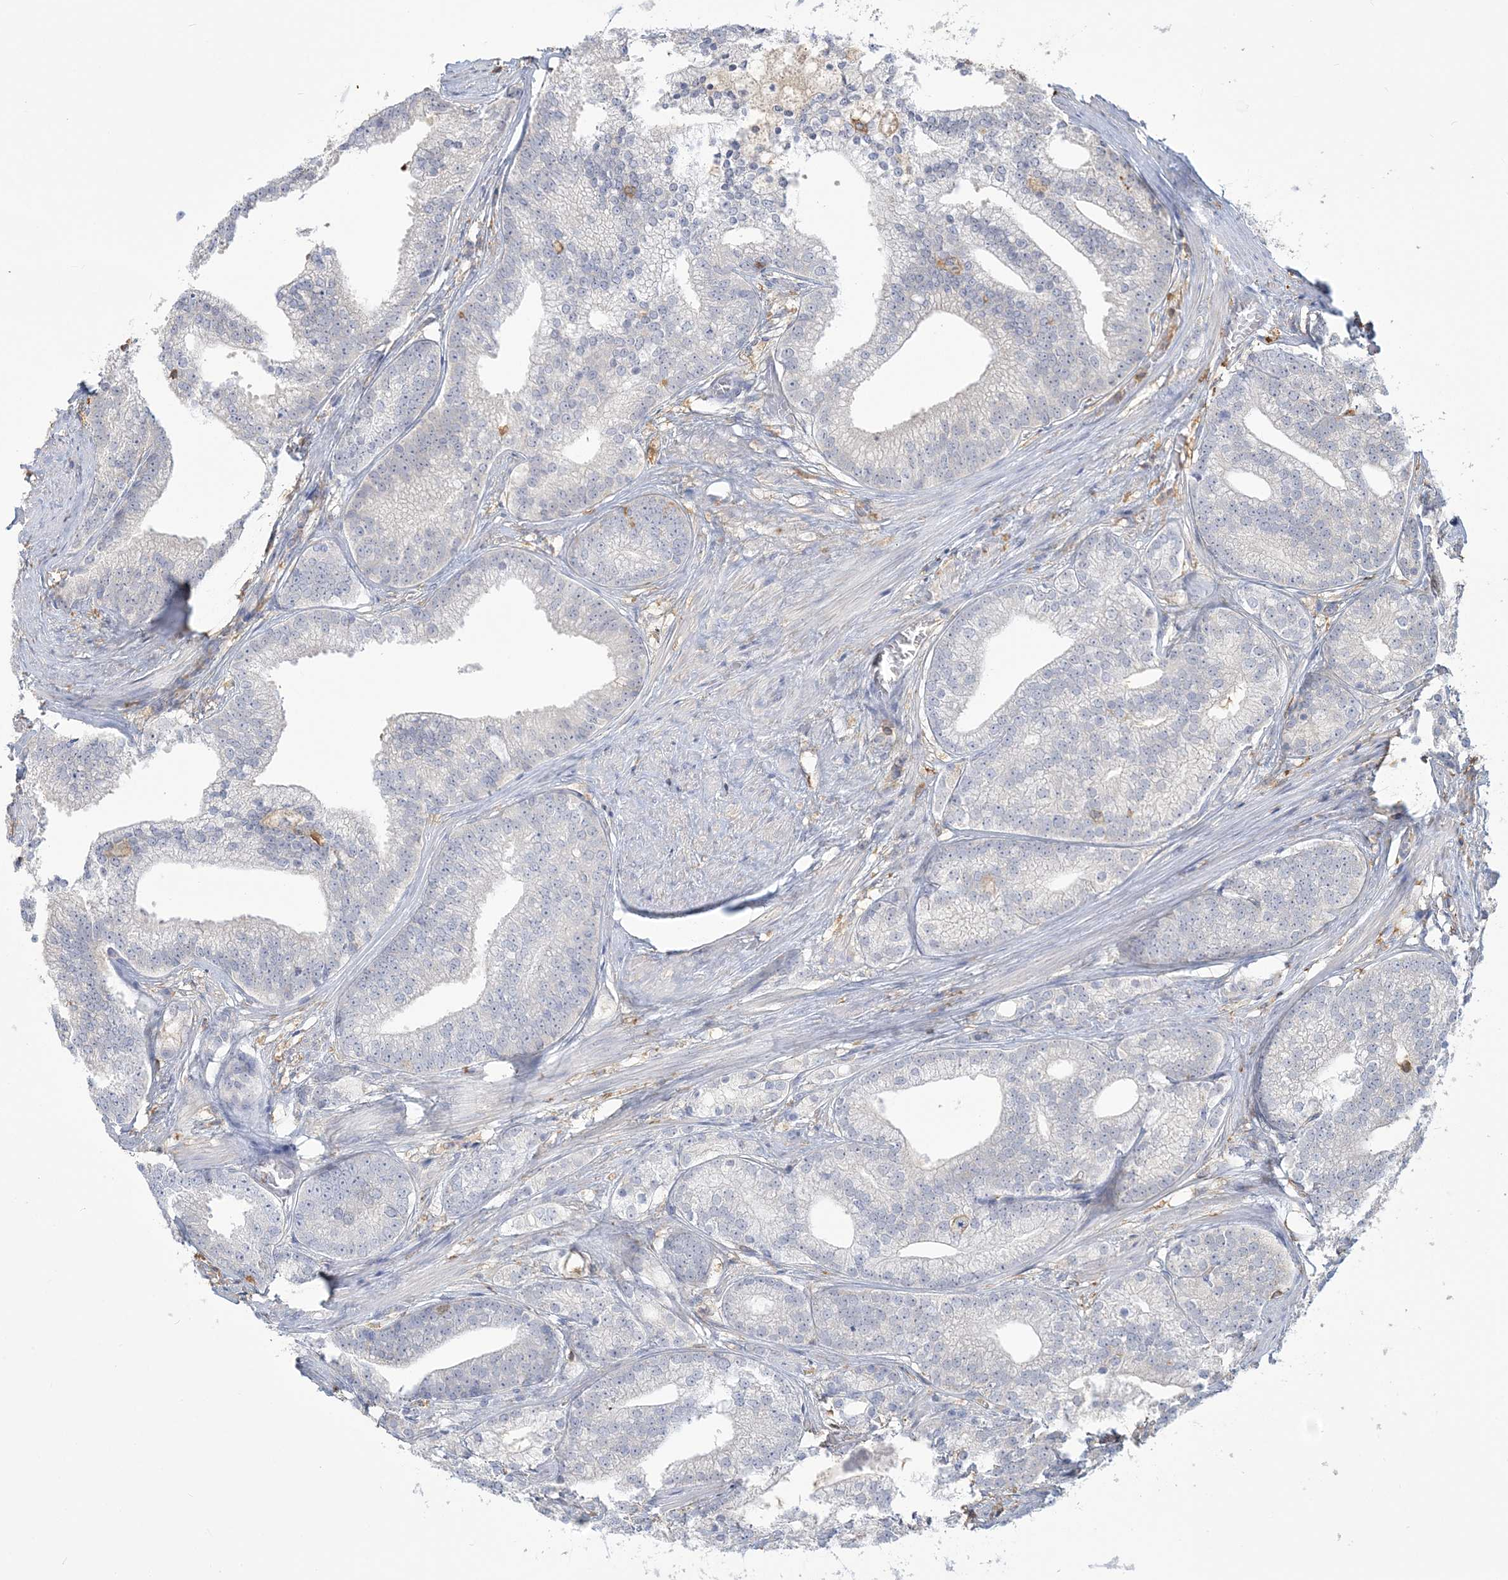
{"staining": {"intensity": "negative", "quantity": "none", "location": "none"}, "tissue": "prostate cancer", "cell_type": "Tumor cells", "image_type": "cancer", "snomed": [{"axis": "morphology", "description": "Adenocarcinoma, Low grade"}, {"axis": "topography", "description": "Prostate"}], "caption": "Immunohistochemistry (IHC) photomicrograph of human adenocarcinoma (low-grade) (prostate) stained for a protein (brown), which shows no positivity in tumor cells. The staining was performed using DAB (3,3'-diaminobenzidine) to visualize the protein expression in brown, while the nuclei were stained in blue with hematoxylin (Magnification: 20x).", "gene": "ANKS1A", "patient": {"sex": "male", "age": 71}}